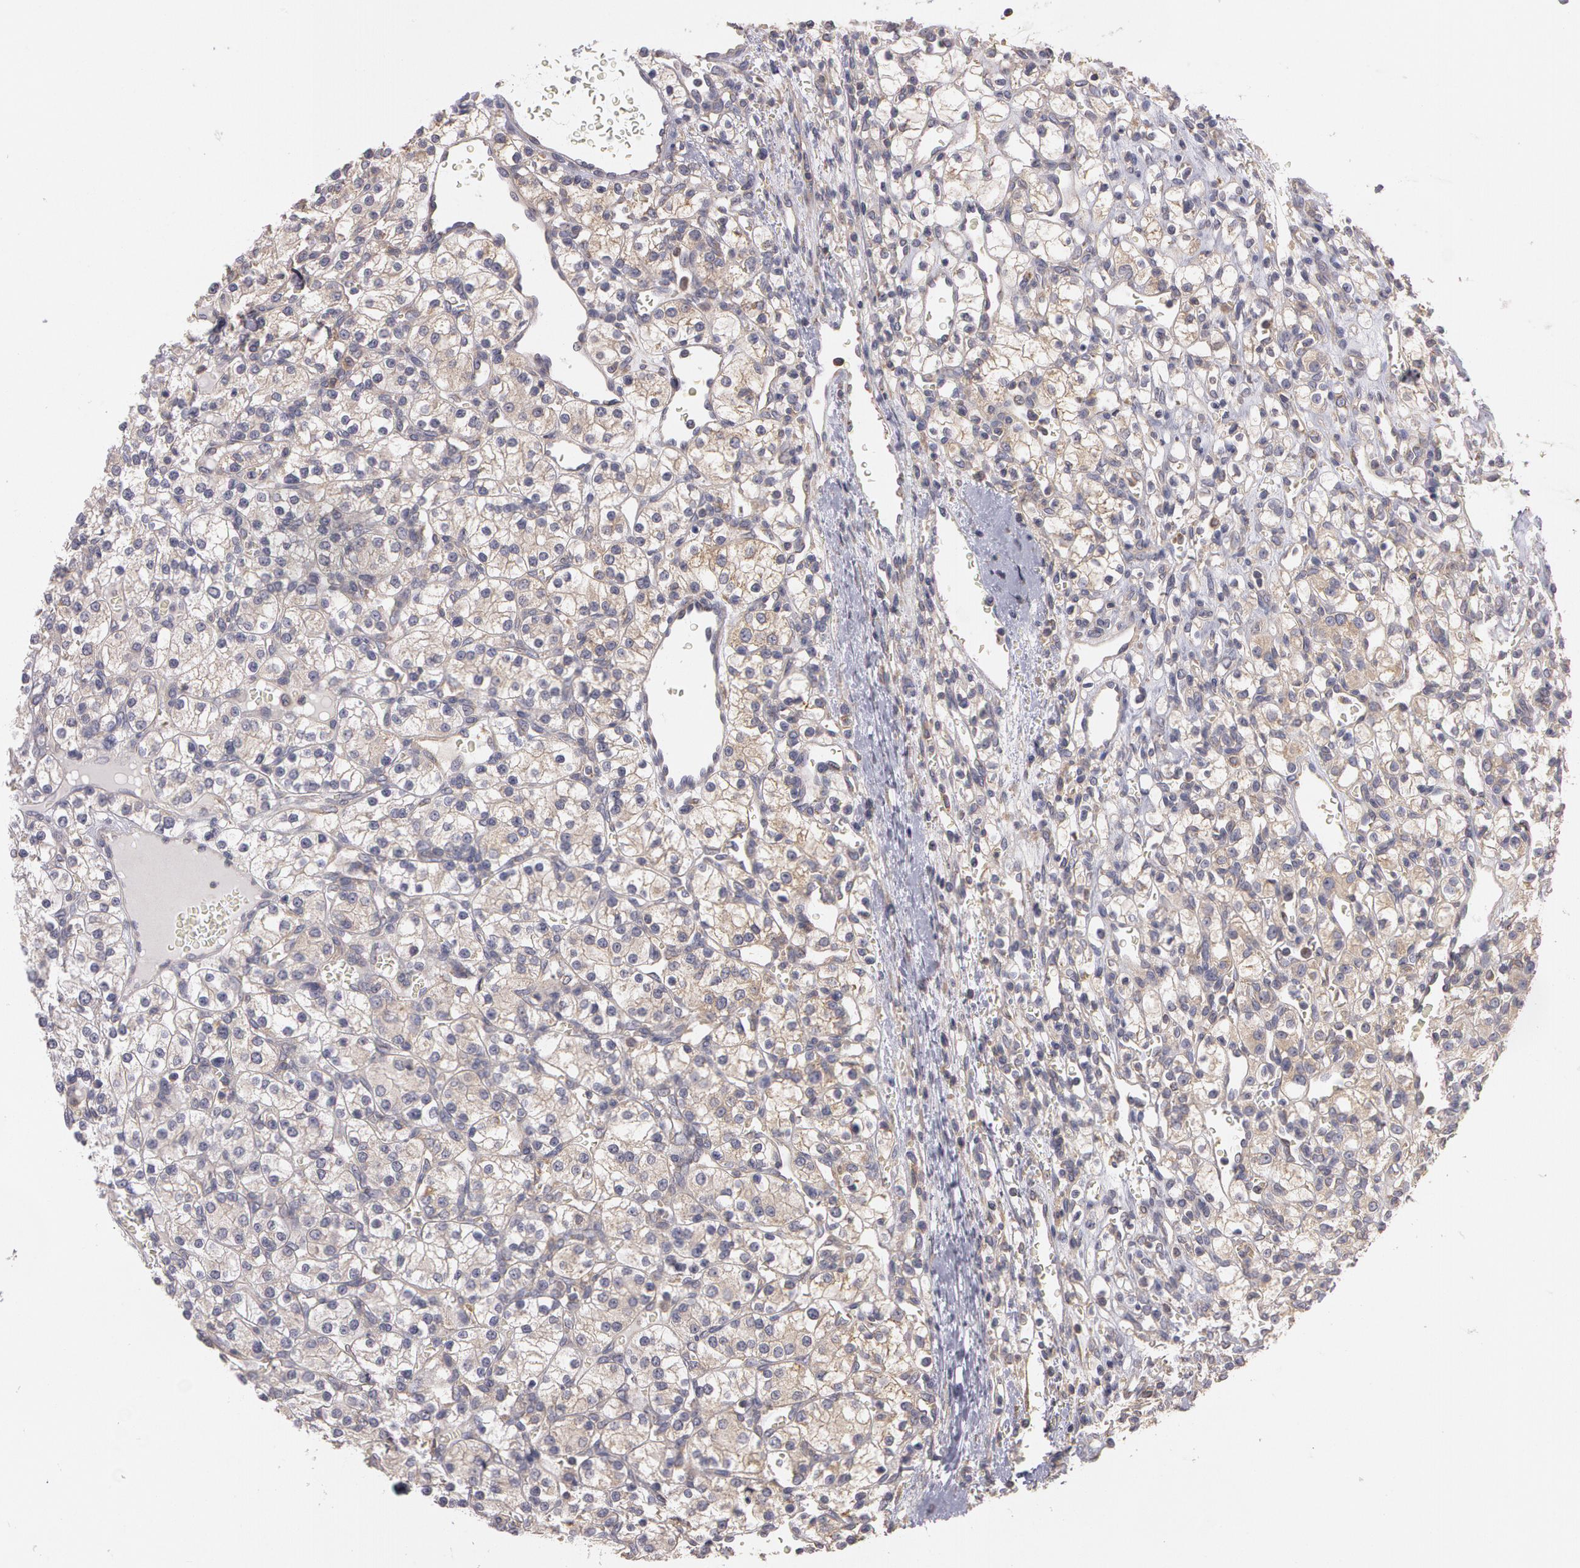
{"staining": {"intensity": "weak", "quantity": ">75%", "location": "cytoplasmic/membranous"}, "tissue": "renal cancer", "cell_type": "Tumor cells", "image_type": "cancer", "snomed": [{"axis": "morphology", "description": "Adenocarcinoma, NOS"}, {"axis": "topography", "description": "Kidney"}], "caption": "Immunohistochemistry of human renal cancer exhibits low levels of weak cytoplasmic/membranous positivity in approximately >75% of tumor cells. The staining is performed using DAB (3,3'-diaminobenzidine) brown chromogen to label protein expression. The nuclei are counter-stained blue using hematoxylin.", "gene": "NEK9", "patient": {"sex": "female", "age": 62}}